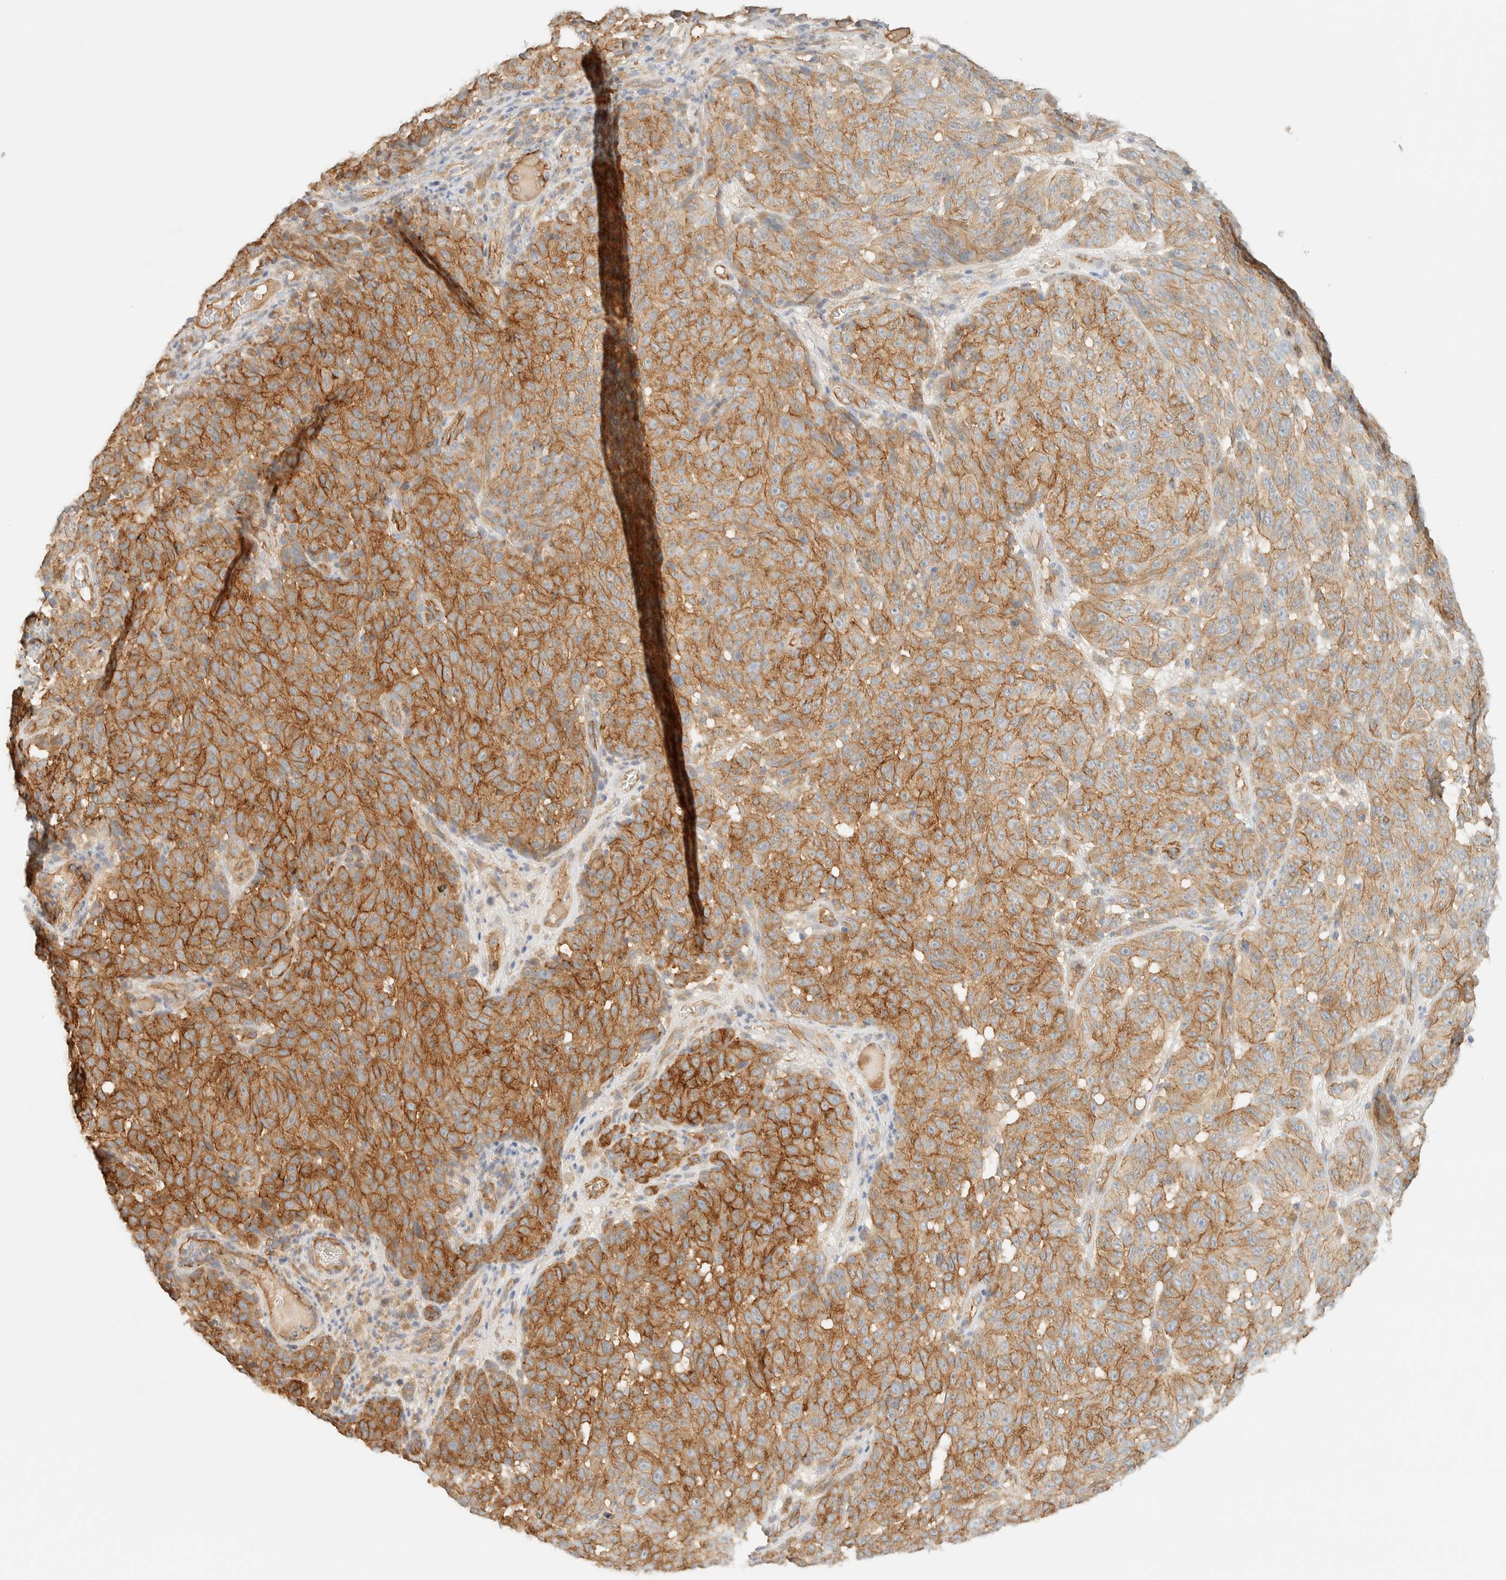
{"staining": {"intensity": "moderate", "quantity": ">75%", "location": "cytoplasmic/membranous"}, "tissue": "melanoma", "cell_type": "Tumor cells", "image_type": "cancer", "snomed": [{"axis": "morphology", "description": "Malignant melanoma, NOS"}, {"axis": "topography", "description": "Skin"}], "caption": "A micrograph of human melanoma stained for a protein exhibits moderate cytoplasmic/membranous brown staining in tumor cells. (DAB IHC, brown staining for protein, blue staining for nuclei).", "gene": "LIMA1", "patient": {"sex": "female", "age": 82}}